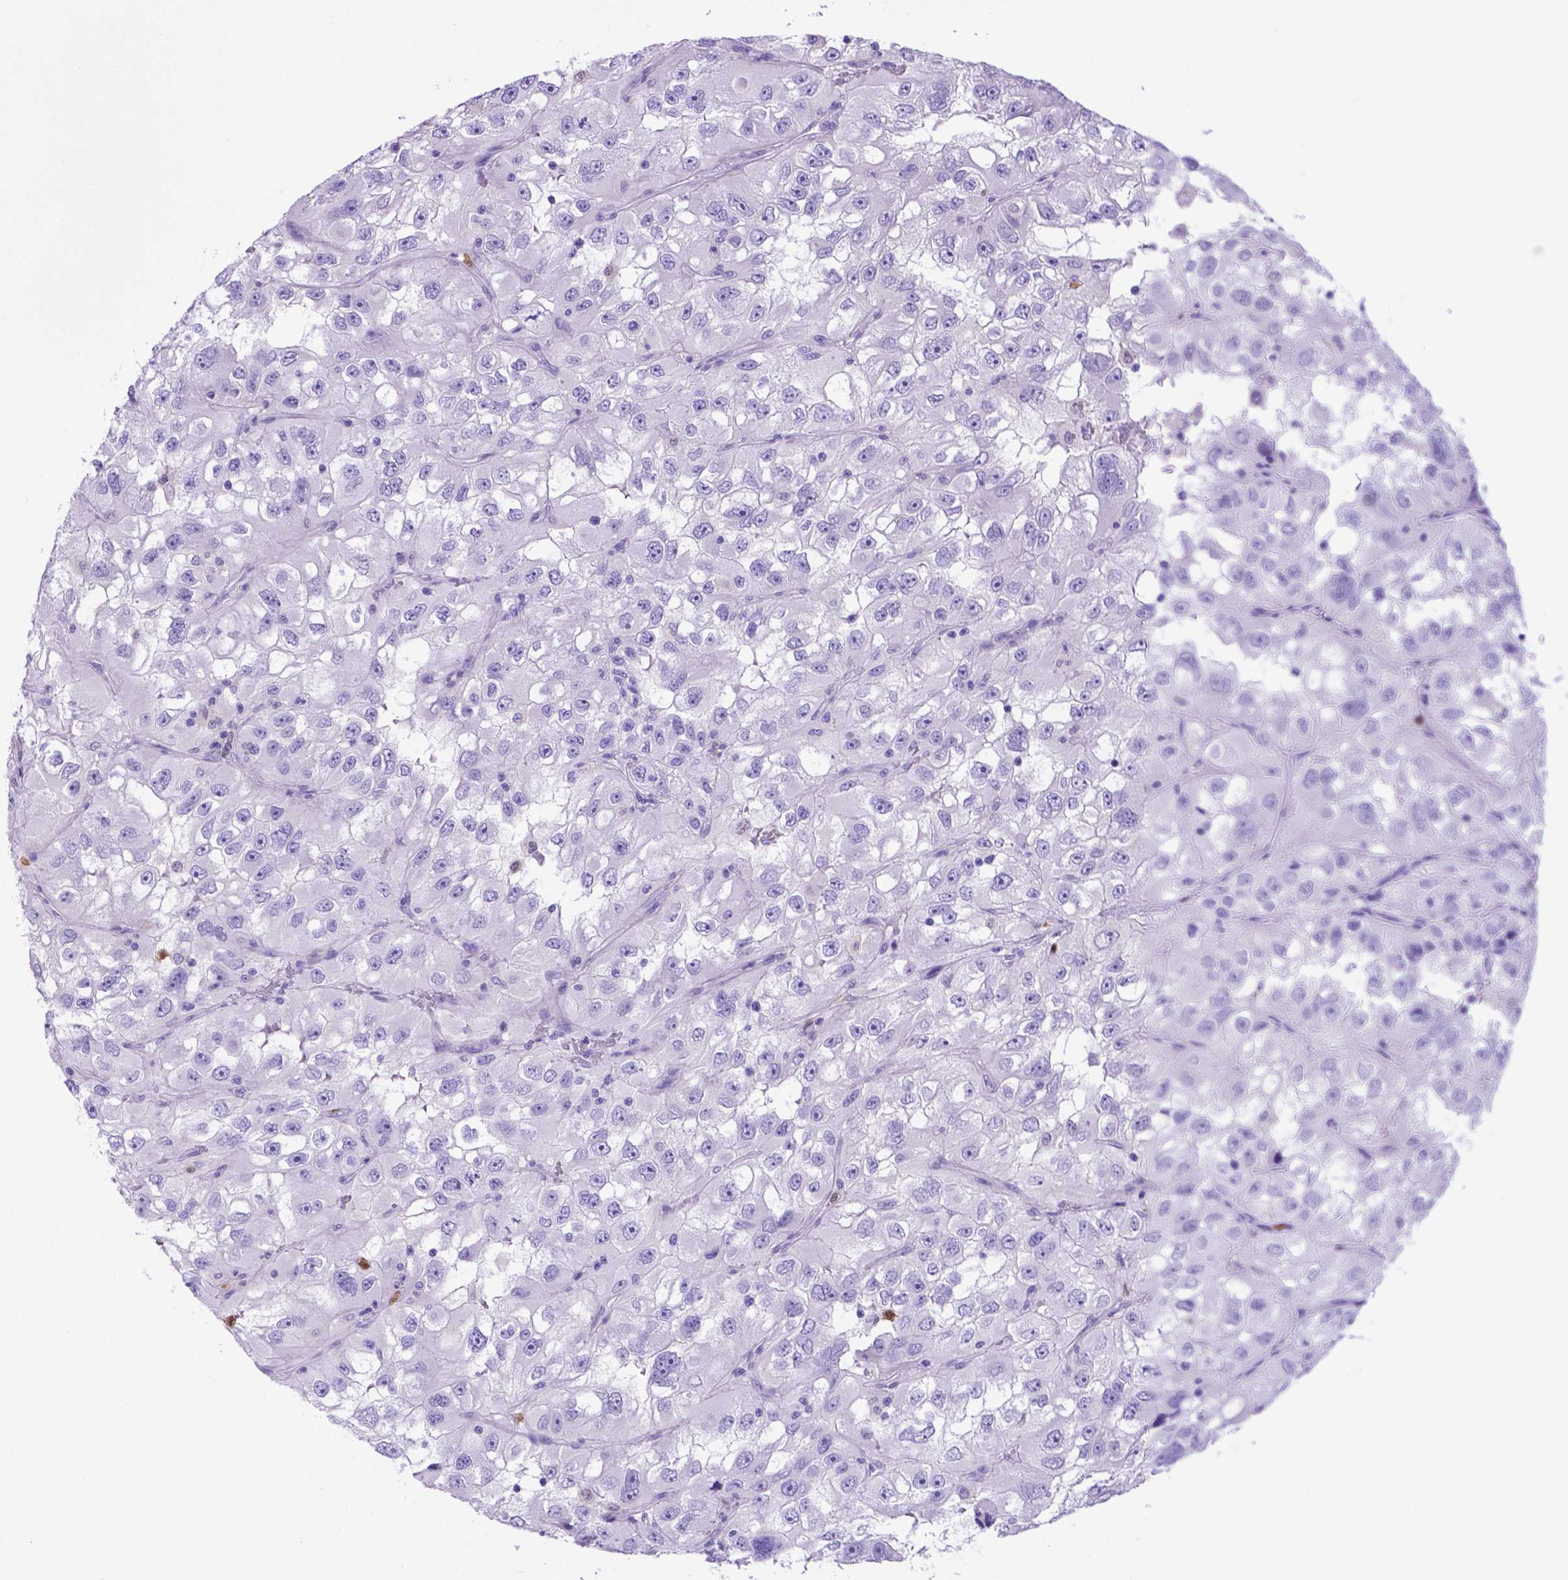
{"staining": {"intensity": "negative", "quantity": "none", "location": "none"}, "tissue": "renal cancer", "cell_type": "Tumor cells", "image_type": "cancer", "snomed": [{"axis": "morphology", "description": "Adenocarcinoma, NOS"}, {"axis": "topography", "description": "Kidney"}], "caption": "The micrograph exhibits no significant positivity in tumor cells of renal cancer.", "gene": "LZTR1", "patient": {"sex": "male", "age": 64}}